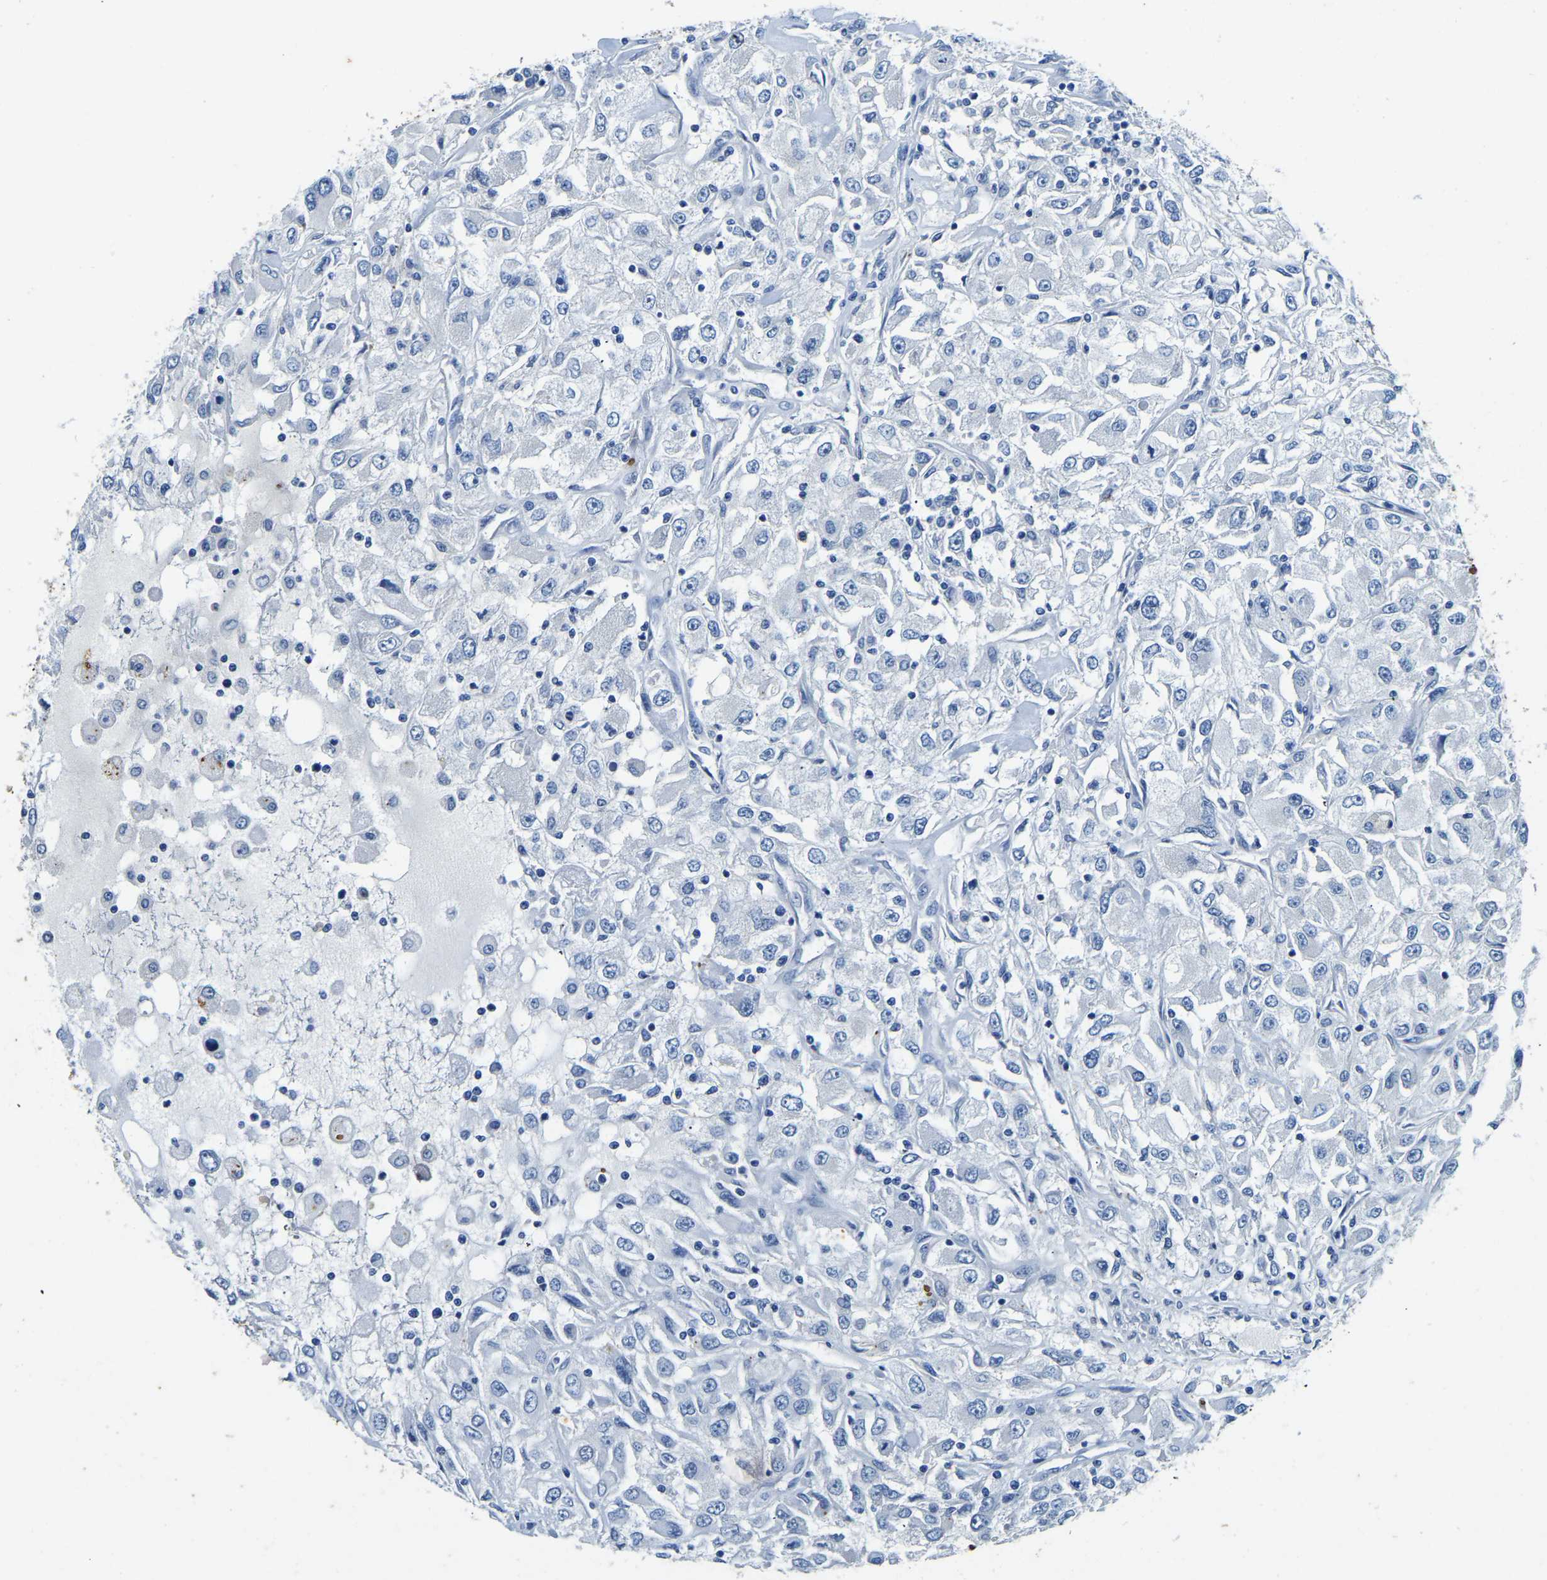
{"staining": {"intensity": "negative", "quantity": "none", "location": "none"}, "tissue": "renal cancer", "cell_type": "Tumor cells", "image_type": "cancer", "snomed": [{"axis": "morphology", "description": "Adenocarcinoma, NOS"}, {"axis": "topography", "description": "Kidney"}], "caption": "High power microscopy micrograph of an immunohistochemistry (IHC) micrograph of adenocarcinoma (renal), revealing no significant positivity in tumor cells.", "gene": "UBN2", "patient": {"sex": "female", "age": 52}}